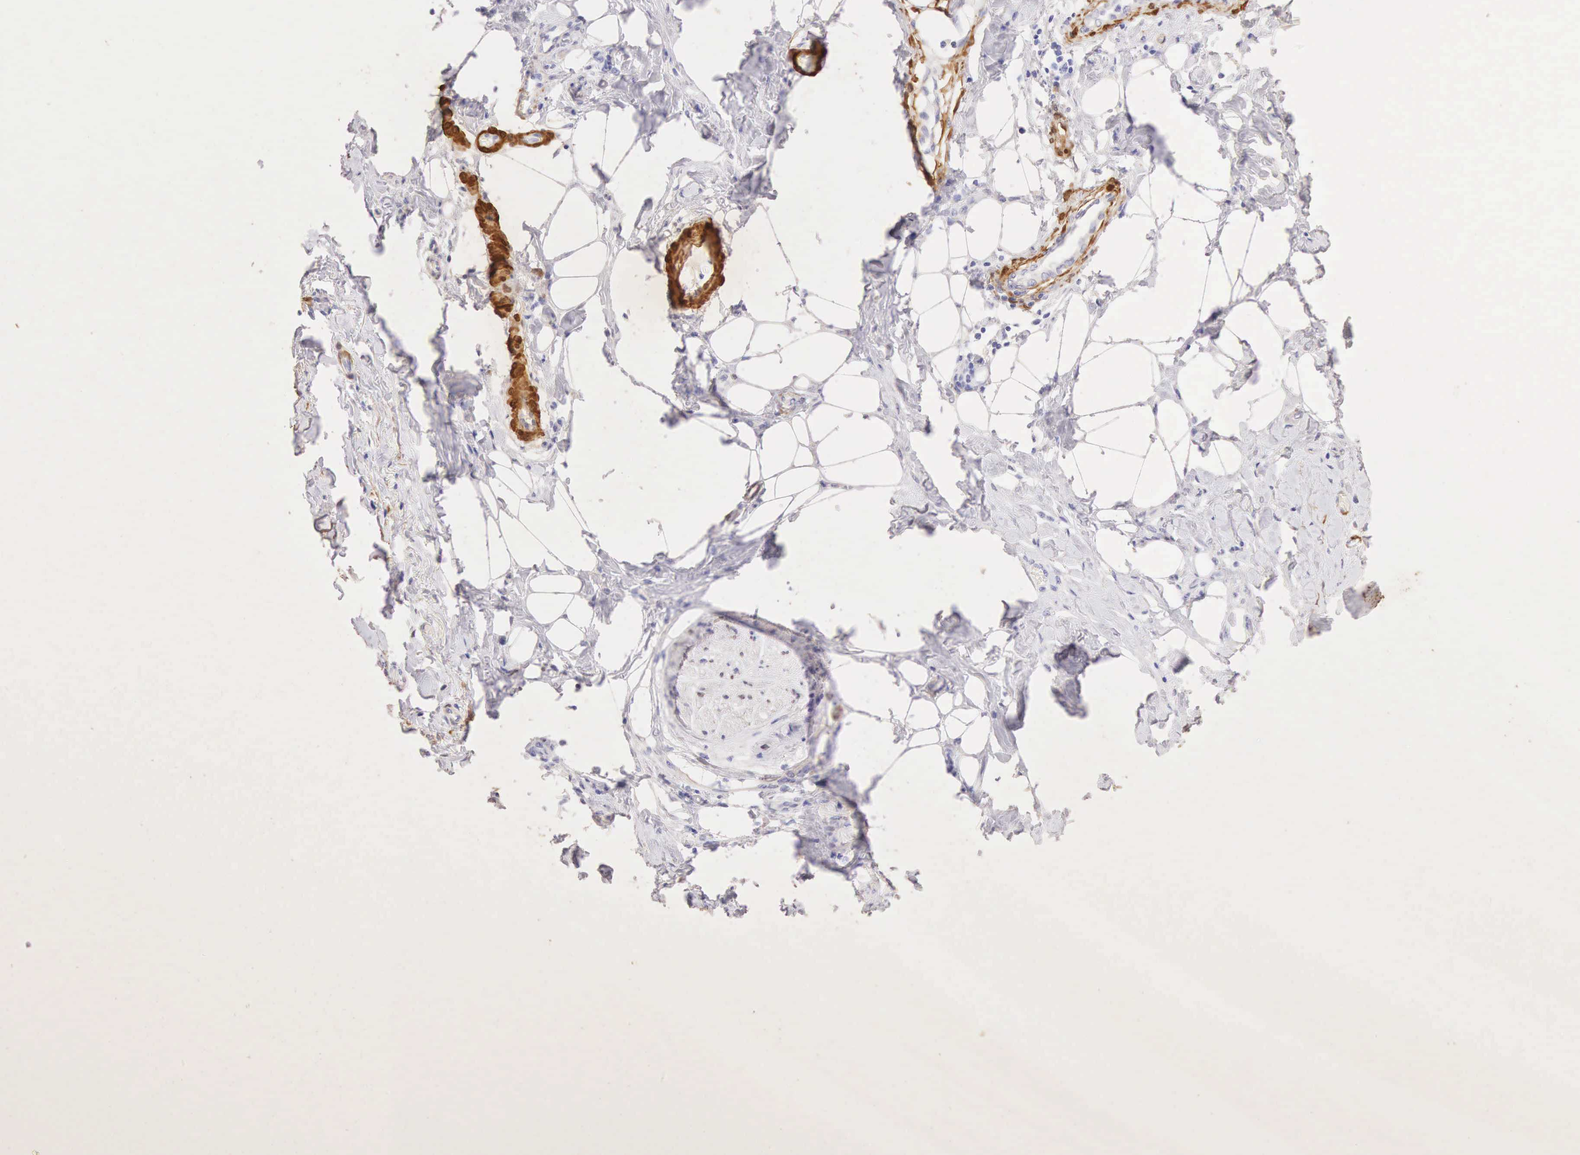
{"staining": {"intensity": "negative", "quantity": "none", "location": "none"}, "tissue": "stomach cancer", "cell_type": "Tumor cells", "image_type": "cancer", "snomed": [{"axis": "morphology", "description": "Adenocarcinoma, NOS"}, {"axis": "topography", "description": "Stomach, upper"}], "caption": "This is an immunohistochemistry photomicrograph of human stomach adenocarcinoma. There is no staining in tumor cells.", "gene": "CNN1", "patient": {"sex": "male", "age": 47}}